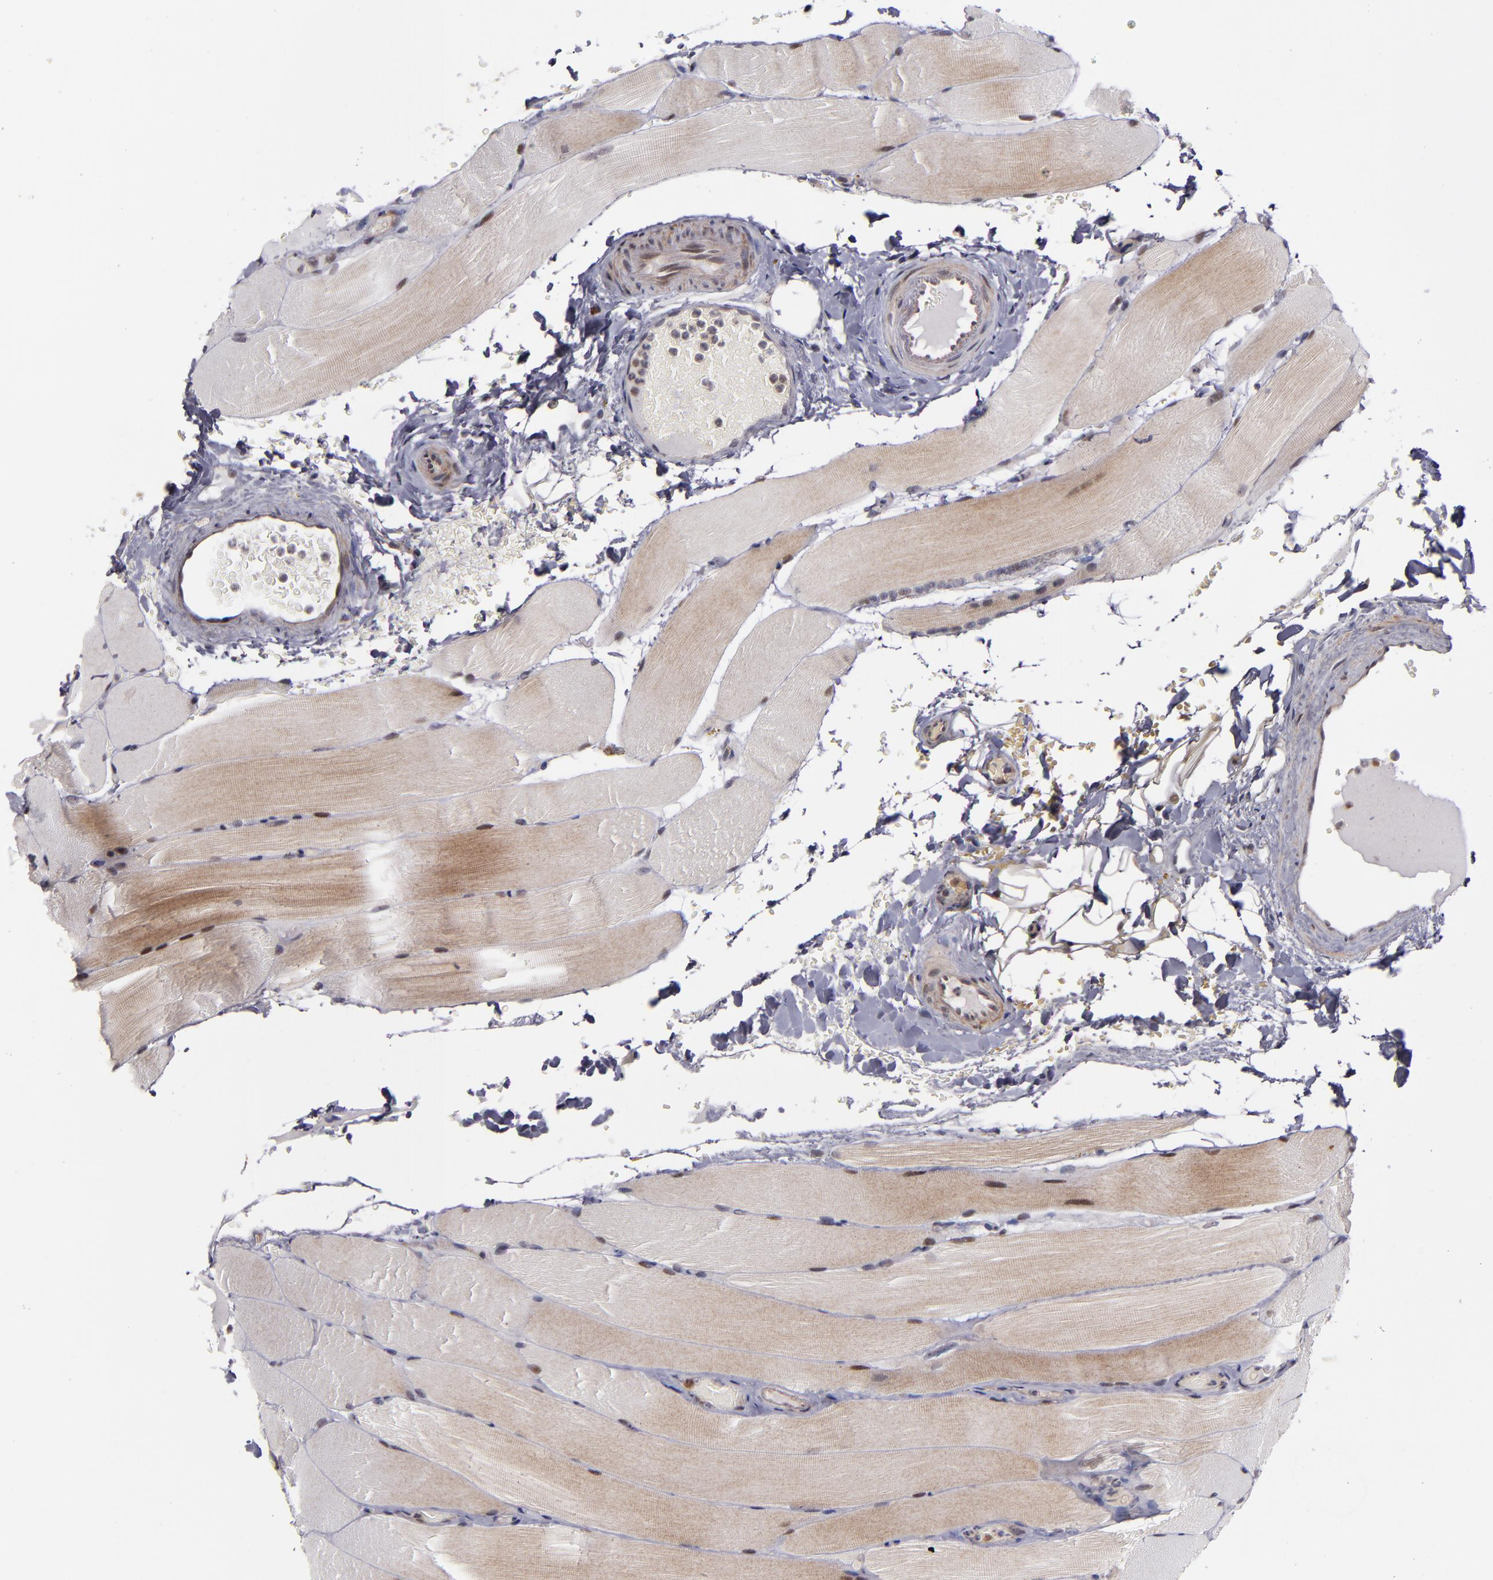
{"staining": {"intensity": "weak", "quantity": ">75%", "location": "cytoplasmic/membranous"}, "tissue": "parathyroid gland", "cell_type": "Glandular cells", "image_type": "normal", "snomed": [{"axis": "morphology", "description": "Normal tissue, NOS"}, {"axis": "topography", "description": "Skeletal muscle"}, {"axis": "topography", "description": "Parathyroid gland"}], "caption": "Protein positivity by immunohistochemistry displays weak cytoplasmic/membranous expression in about >75% of glandular cells in unremarkable parathyroid gland. The staining was performed using DAB (3,3'-diaminobenzidine) to visualize the protein expression in brown, while the nuclei were stained in blue with hematoxylin (Magnification: 20x).", "gene": "CASP1", "patient": {"sex": "female", "age": 37}}